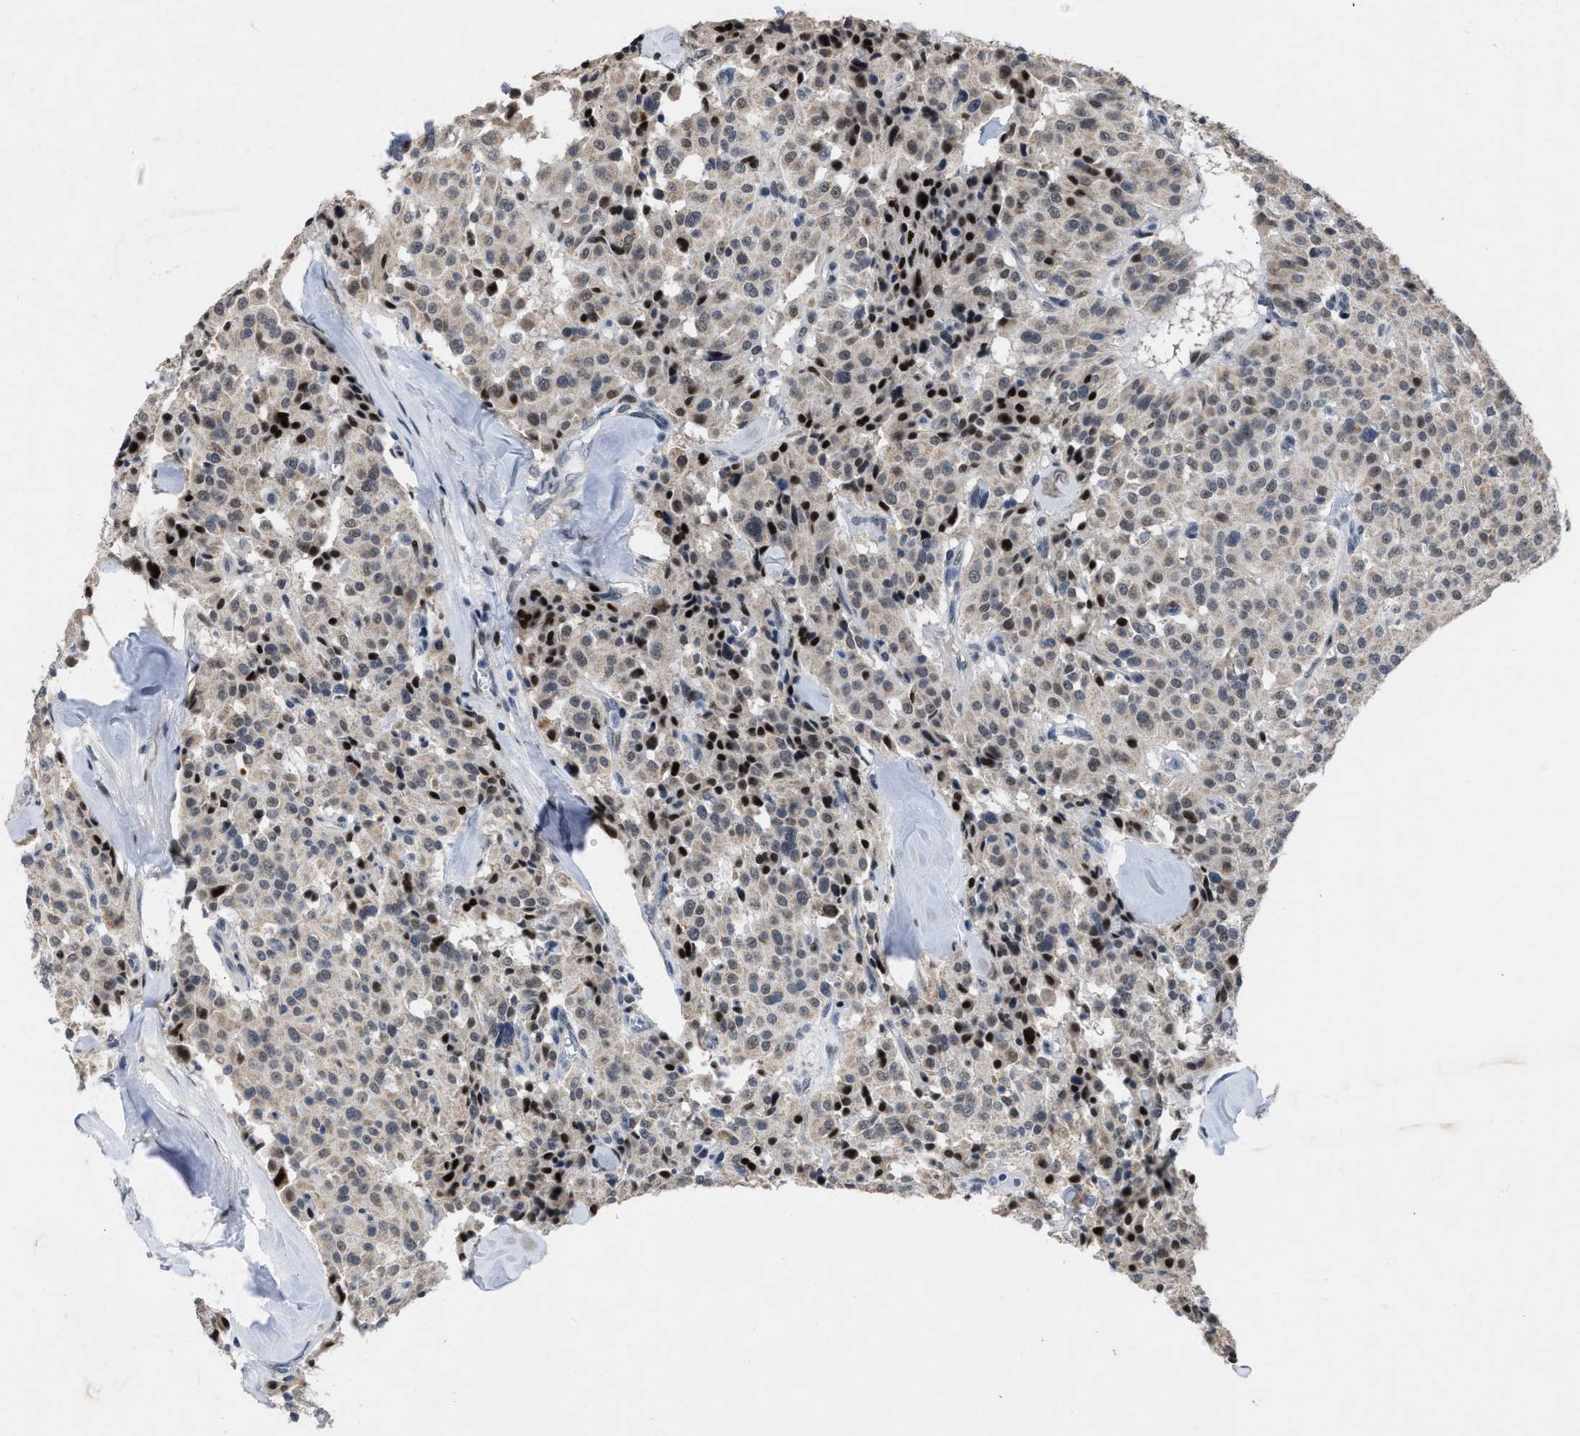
{"staining": {"intensity": "strong", "quantity": "<25%", "location": "nuclear"}, "tissue": "carcinoid", "cell_type": "Tumor cells", "image_type": "cancer", "snomed": [{"axis": "morphology", "description": "Carcinoid, malignant, NOS"}, {"axis": "topography", "description": "Lung"}], "caption": "This is a histology image of immunohistochemistry staining of malignant carcinoid, which shows strong positivity in the nuclear of tumor cells.", "gene": "SETDB1", "patient": {"sex": "male", "age": 30}}